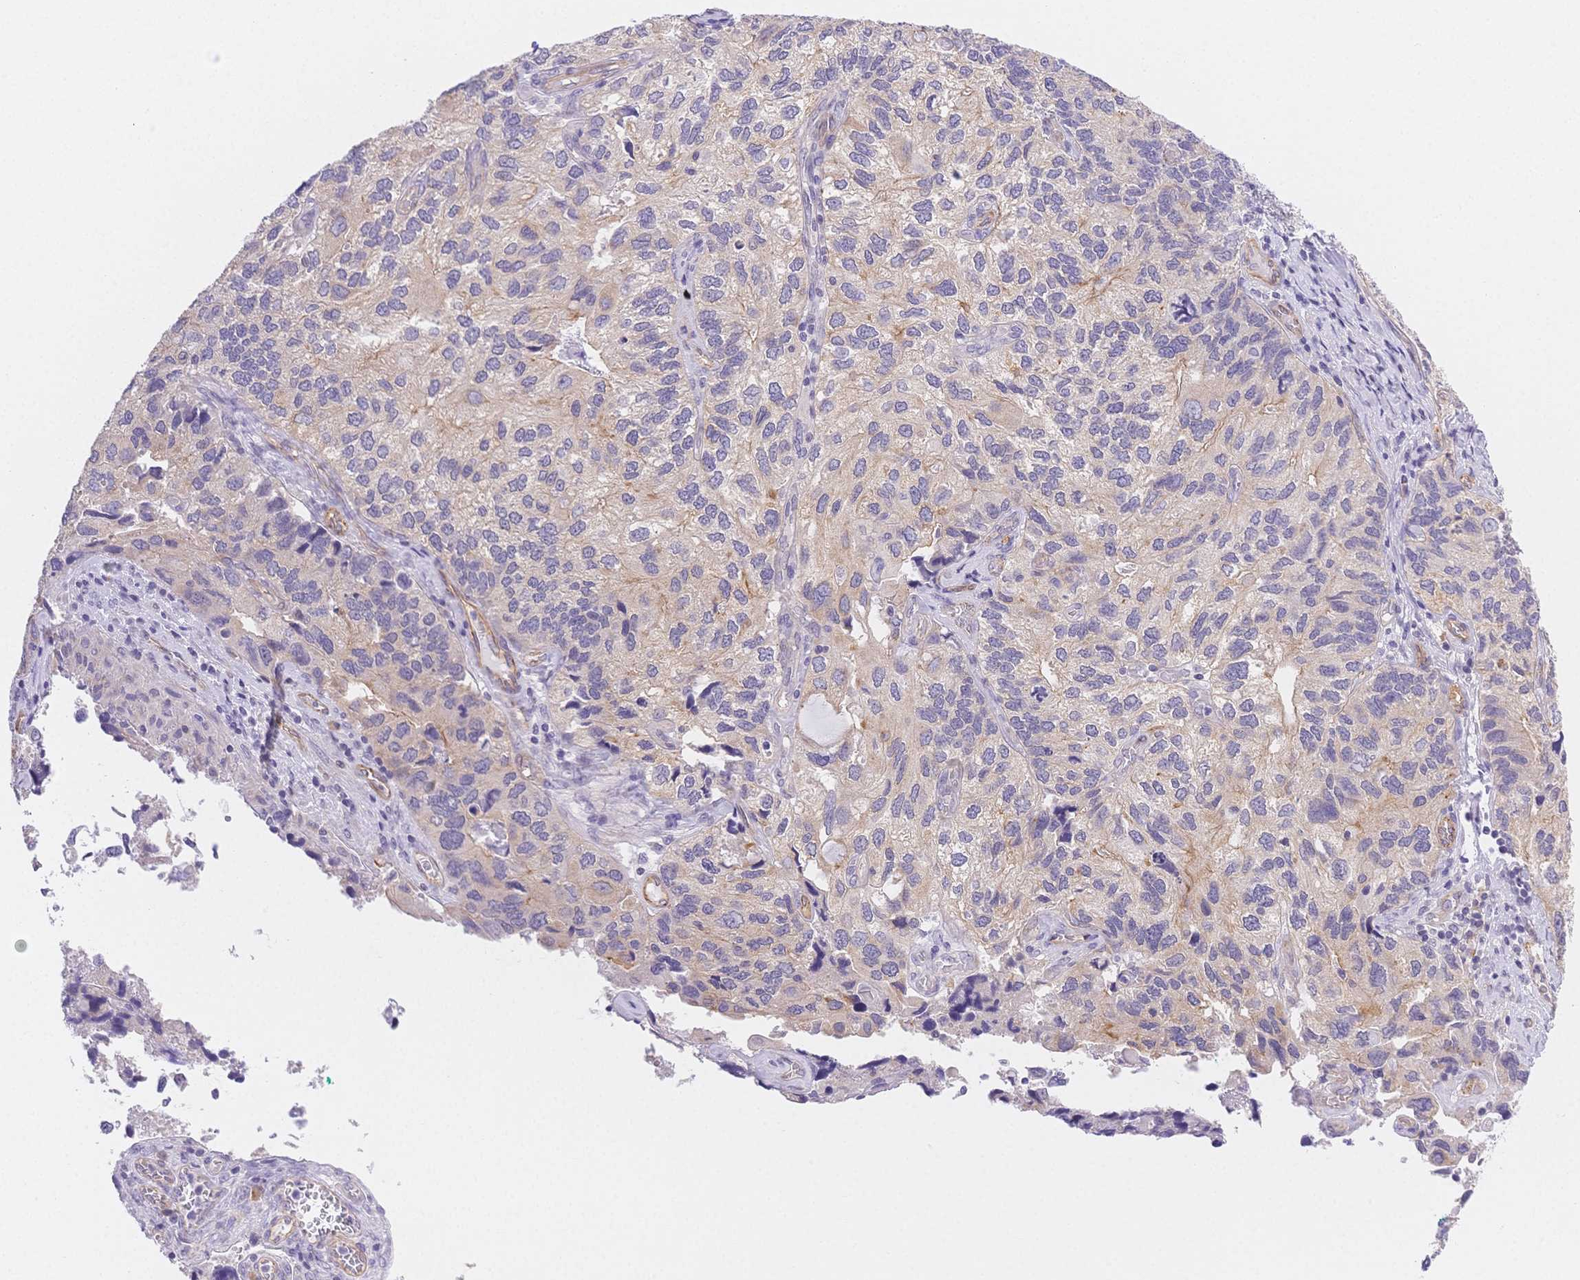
{"staining": {"intensity": "moderate", "quantity": "<25%", "location": "cytoplasmic/membranous"}, "tissue": "endometrial cancer", "cell_type": "Tumor cells", "image_type": "cancer", "snomed": [{"axis": "morphology", "description": "Carcinoma, NOS"}, {"axis": "topography", "description": "Uterus"}], "caption": "High-magnification brightfield microscopy of carcinoma (endometrial) stained with DAB (3,3'-diaminobenzidine) (brown) and counterstained with hematoxylin (blue). tumor cells exhibit moderate cytoplasmic/membranous staining is appreciated in approximately<25% of cells.", "gene": "CSN1S1", "patient": {"sex": "female", "age": 76}}